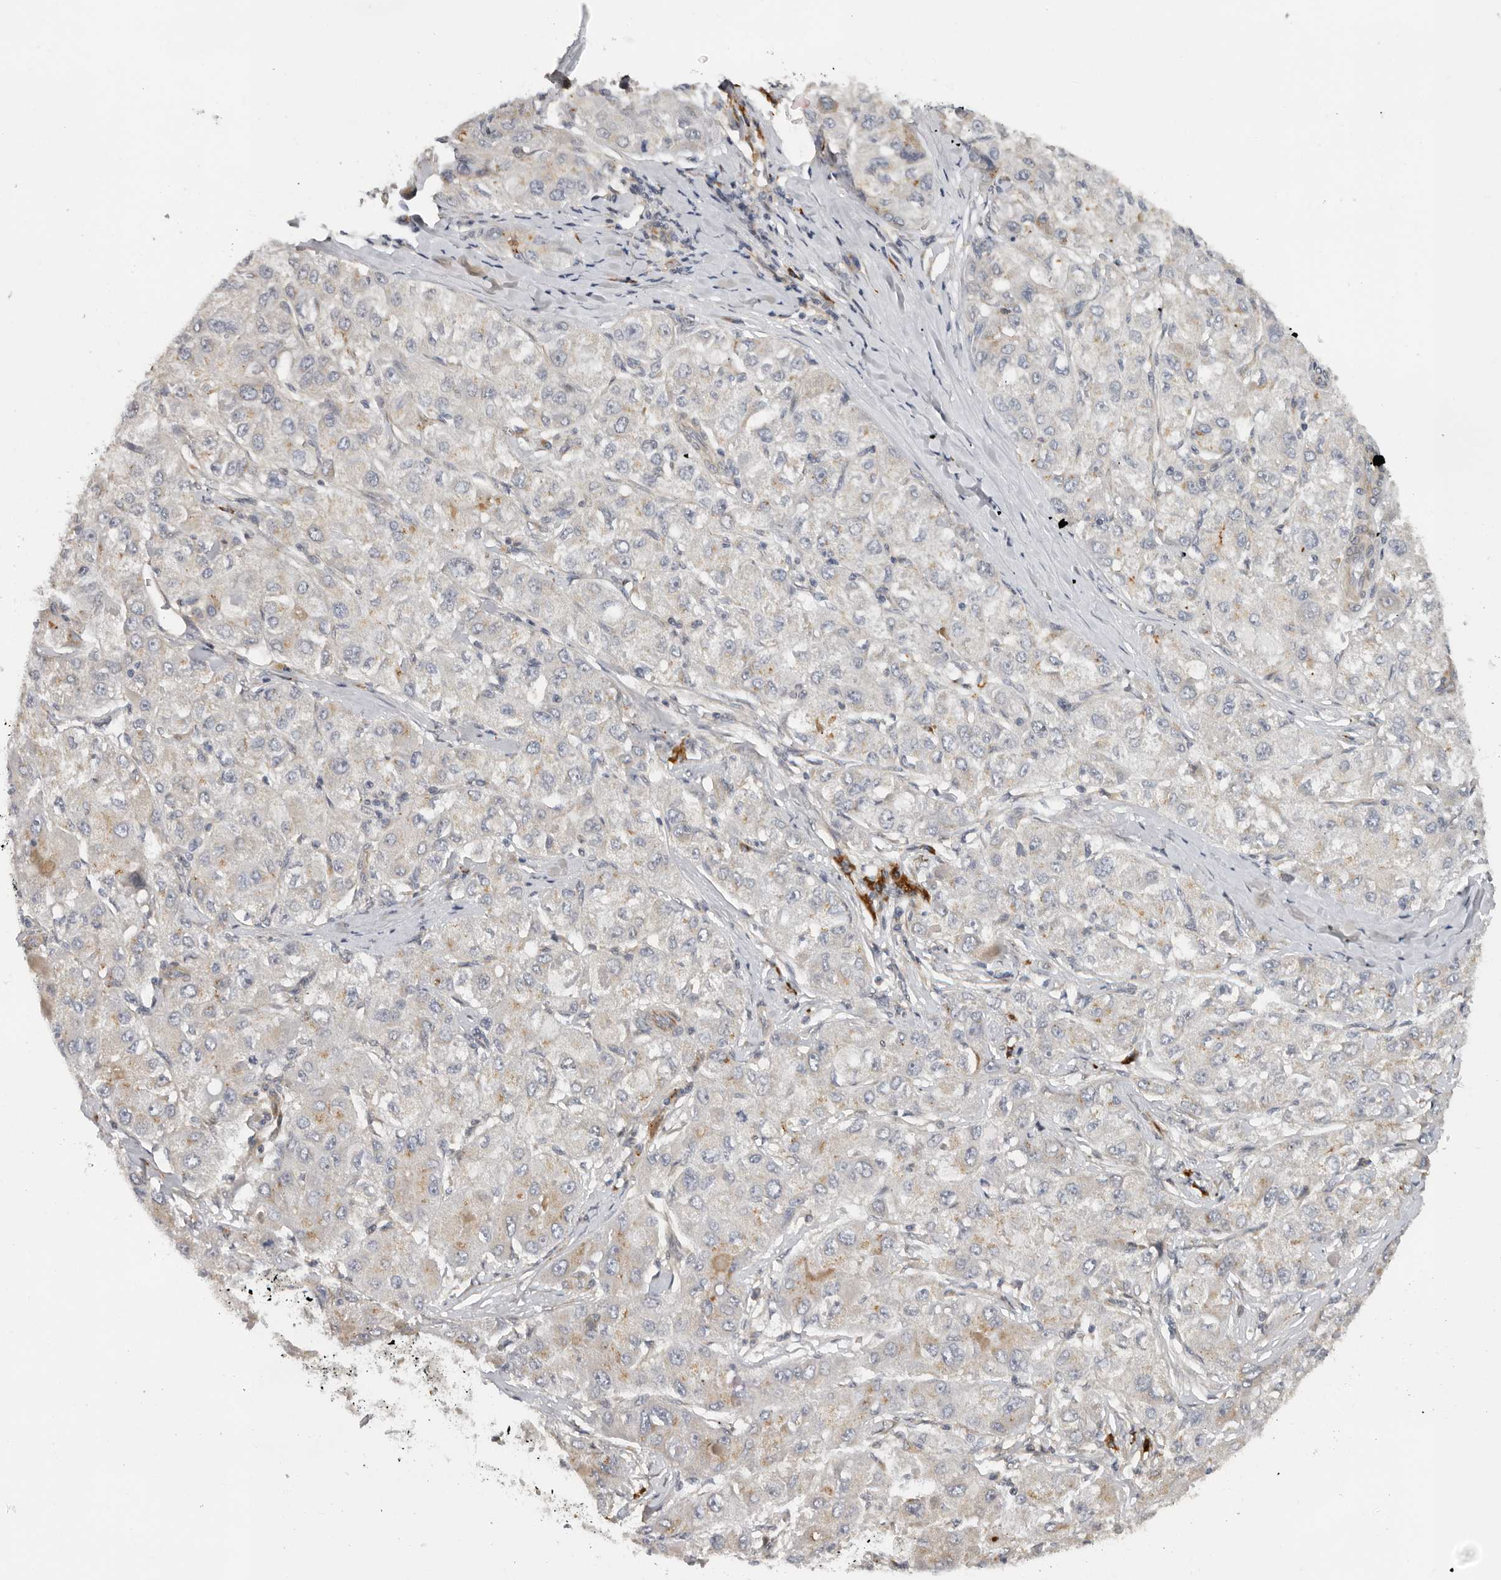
{"staining": {"intensity": "negative", "quantity": "none", "location": "none"}, "tissue": "liver cancer", "cell_type": "Tumor cells", "image_type": "cancer", "snomed": [{"axis": "morphology", "description": "Carcinoma, Hepatocellular, NOS"}, {"axis": "topography", "description": "Liver"}], "caption": "DAB (3,3'-diaminobenzidine) immunohistochemical staining of human hepatocellular carcinoma (liver) exhibits no significant positivity in tumor cells.", "gene": "RNF157", "patient": {"sex": "male", "age": 80}}